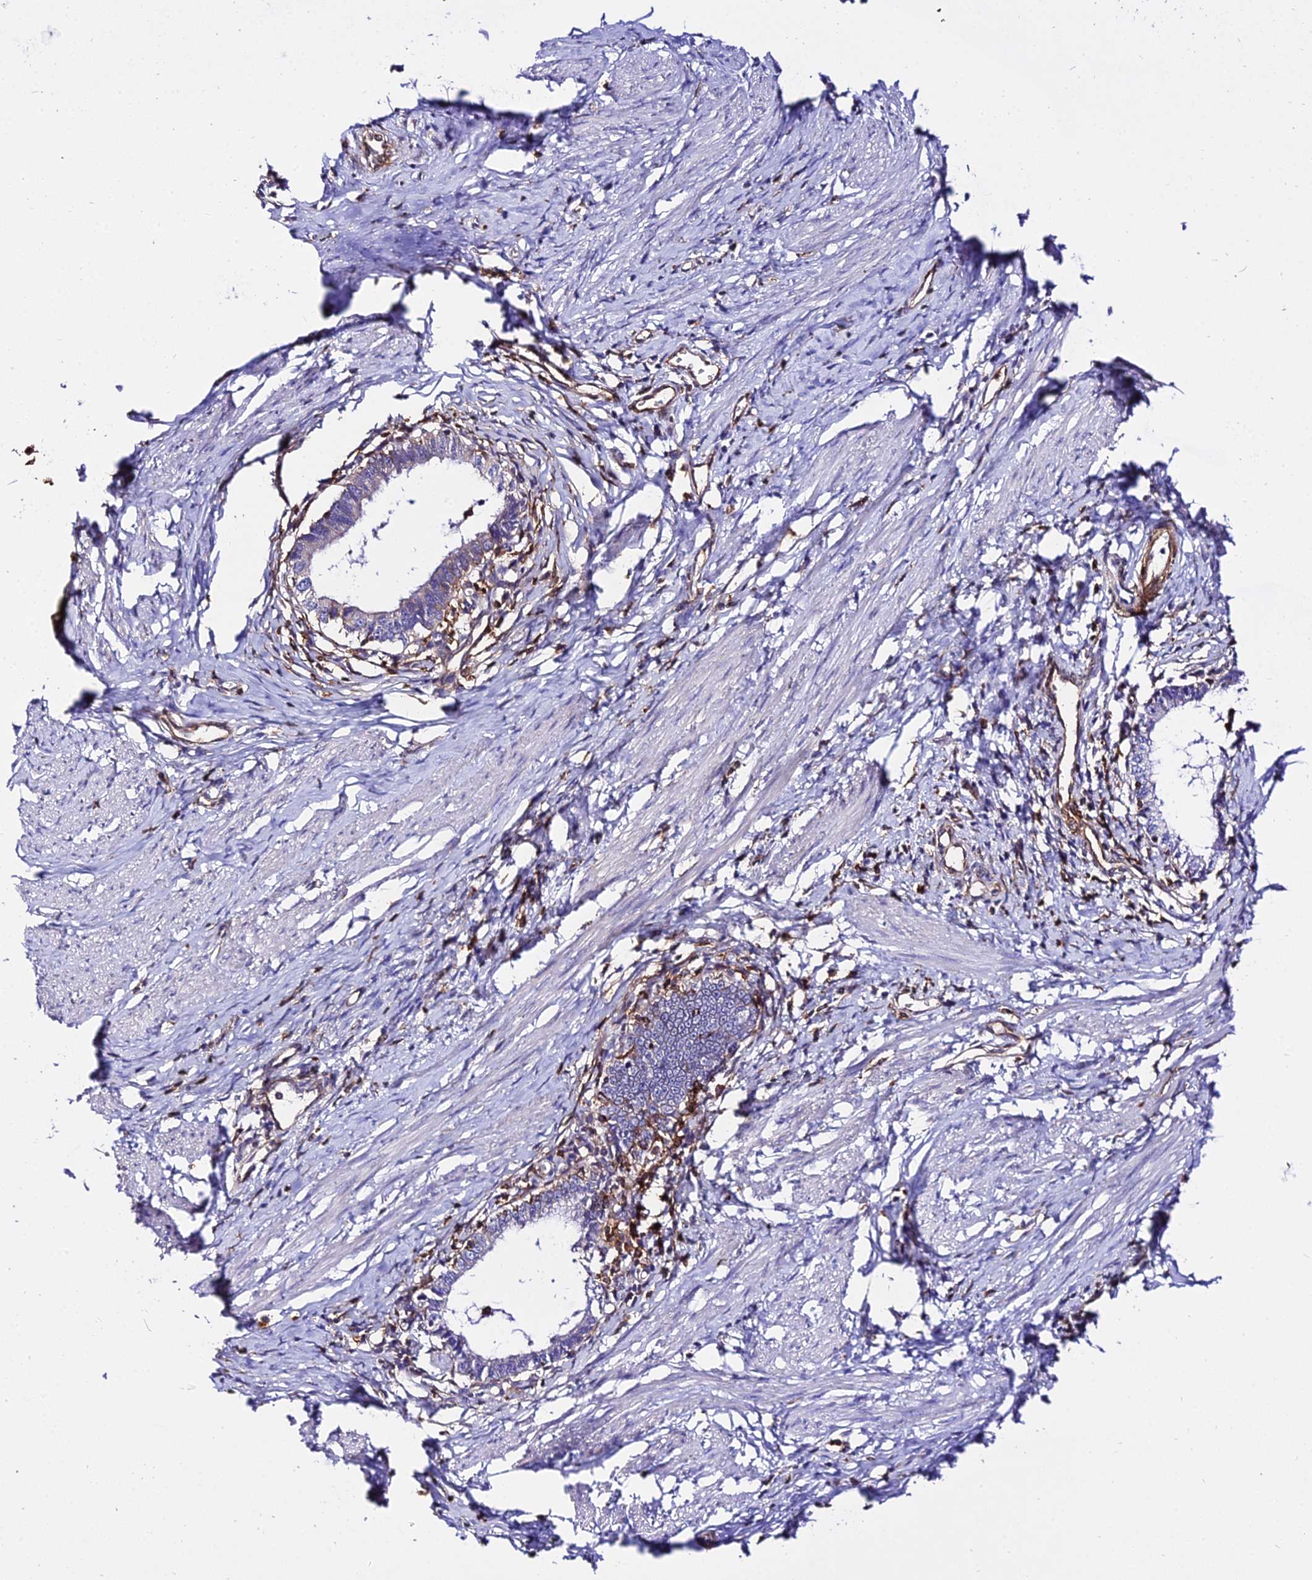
{"staining": {"intensity": "negative", "quantity": "none", "location": "none"}, "tissue": "cervical cancer", "cell_type": "Tumor cells", "image_type": "cancer", "snomed": [{"axis": "morphology", "description": "Adenocarcinoma, NOS"}, {"axis": "topography", "description": "Cervix"}], "caption": "DAB immunohistochemical staining of cervical adenocarcinoma reveals no significant staining in tumor cells.", "gene": "CSRP1", "patient": {"sex": "female", "age": 36}}